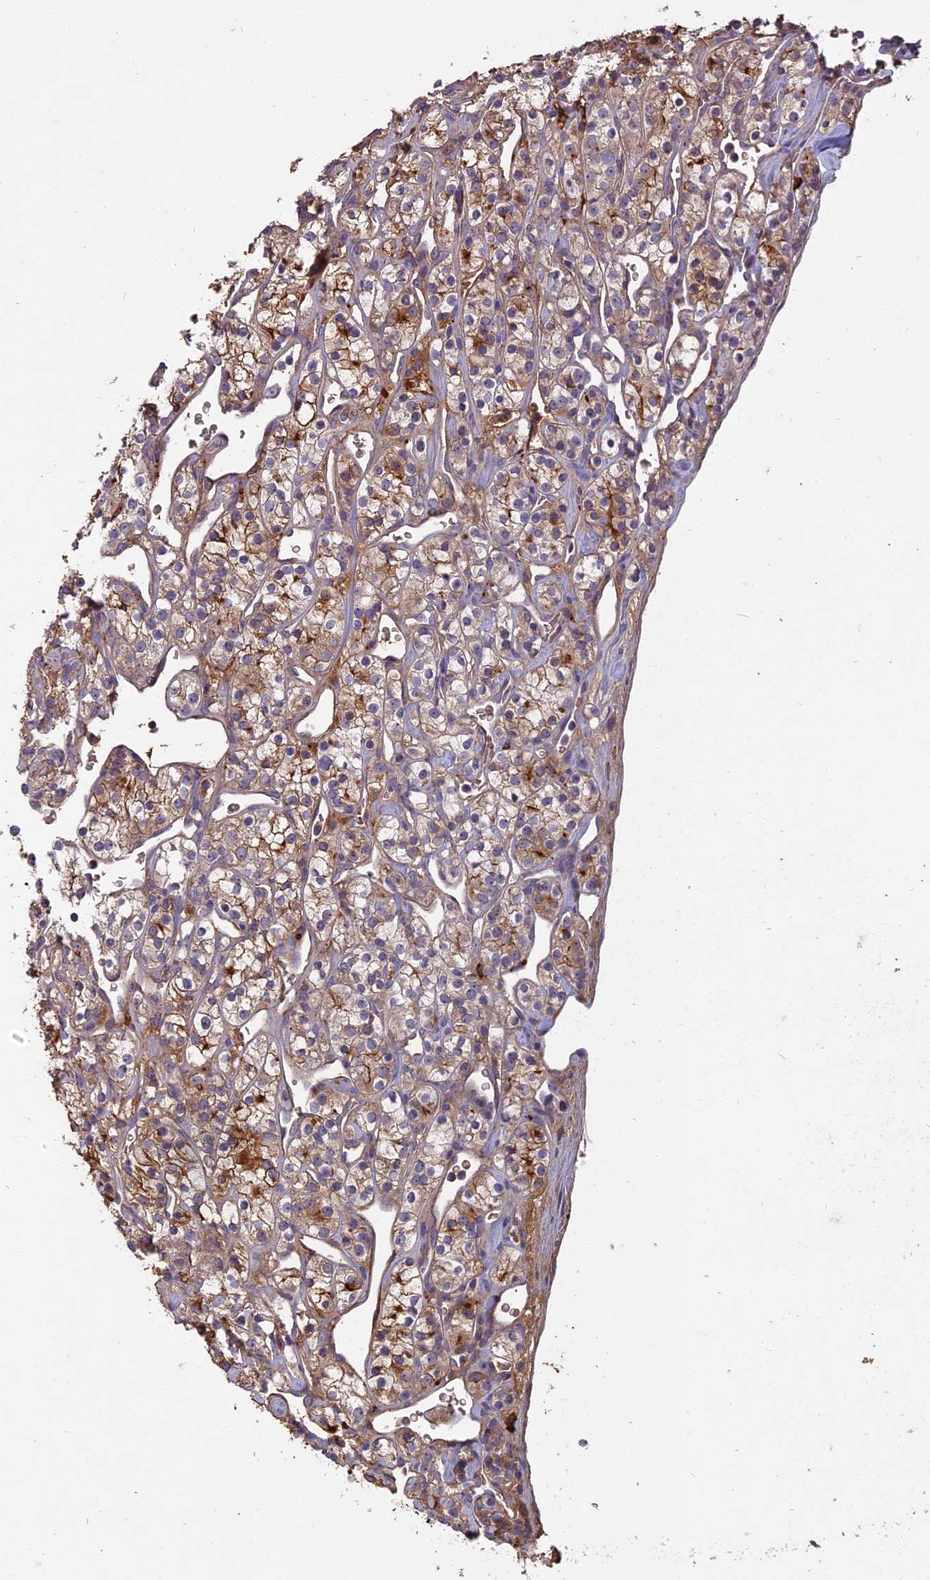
{"staining": {"intensity": "moderate", "quantity": "25%-75%", "location": "cytoplasmic/membranous"}, "tissue": "renal cancer", "cell_type": "Tumor cells", "image_type": "cancer", "snomed": [{"axis": "morphology", "description": "Adenocarcinoma, NOS"}, {"axis": "topography", "description": "Kidney"}], "caption": "IHC histopathology image of neoplastic tissue: human adenocarcinoma (renal) stained using immunohistochemistry (IHC) reveals medium levels of moderate protein expression localized specifically in the cytoplasmic/membranous of tumor cells, appearing as a cytoplasmic/membranous brown color.", "gene": "ERMAP", "patient": {"sex": "male", "age": 77}}